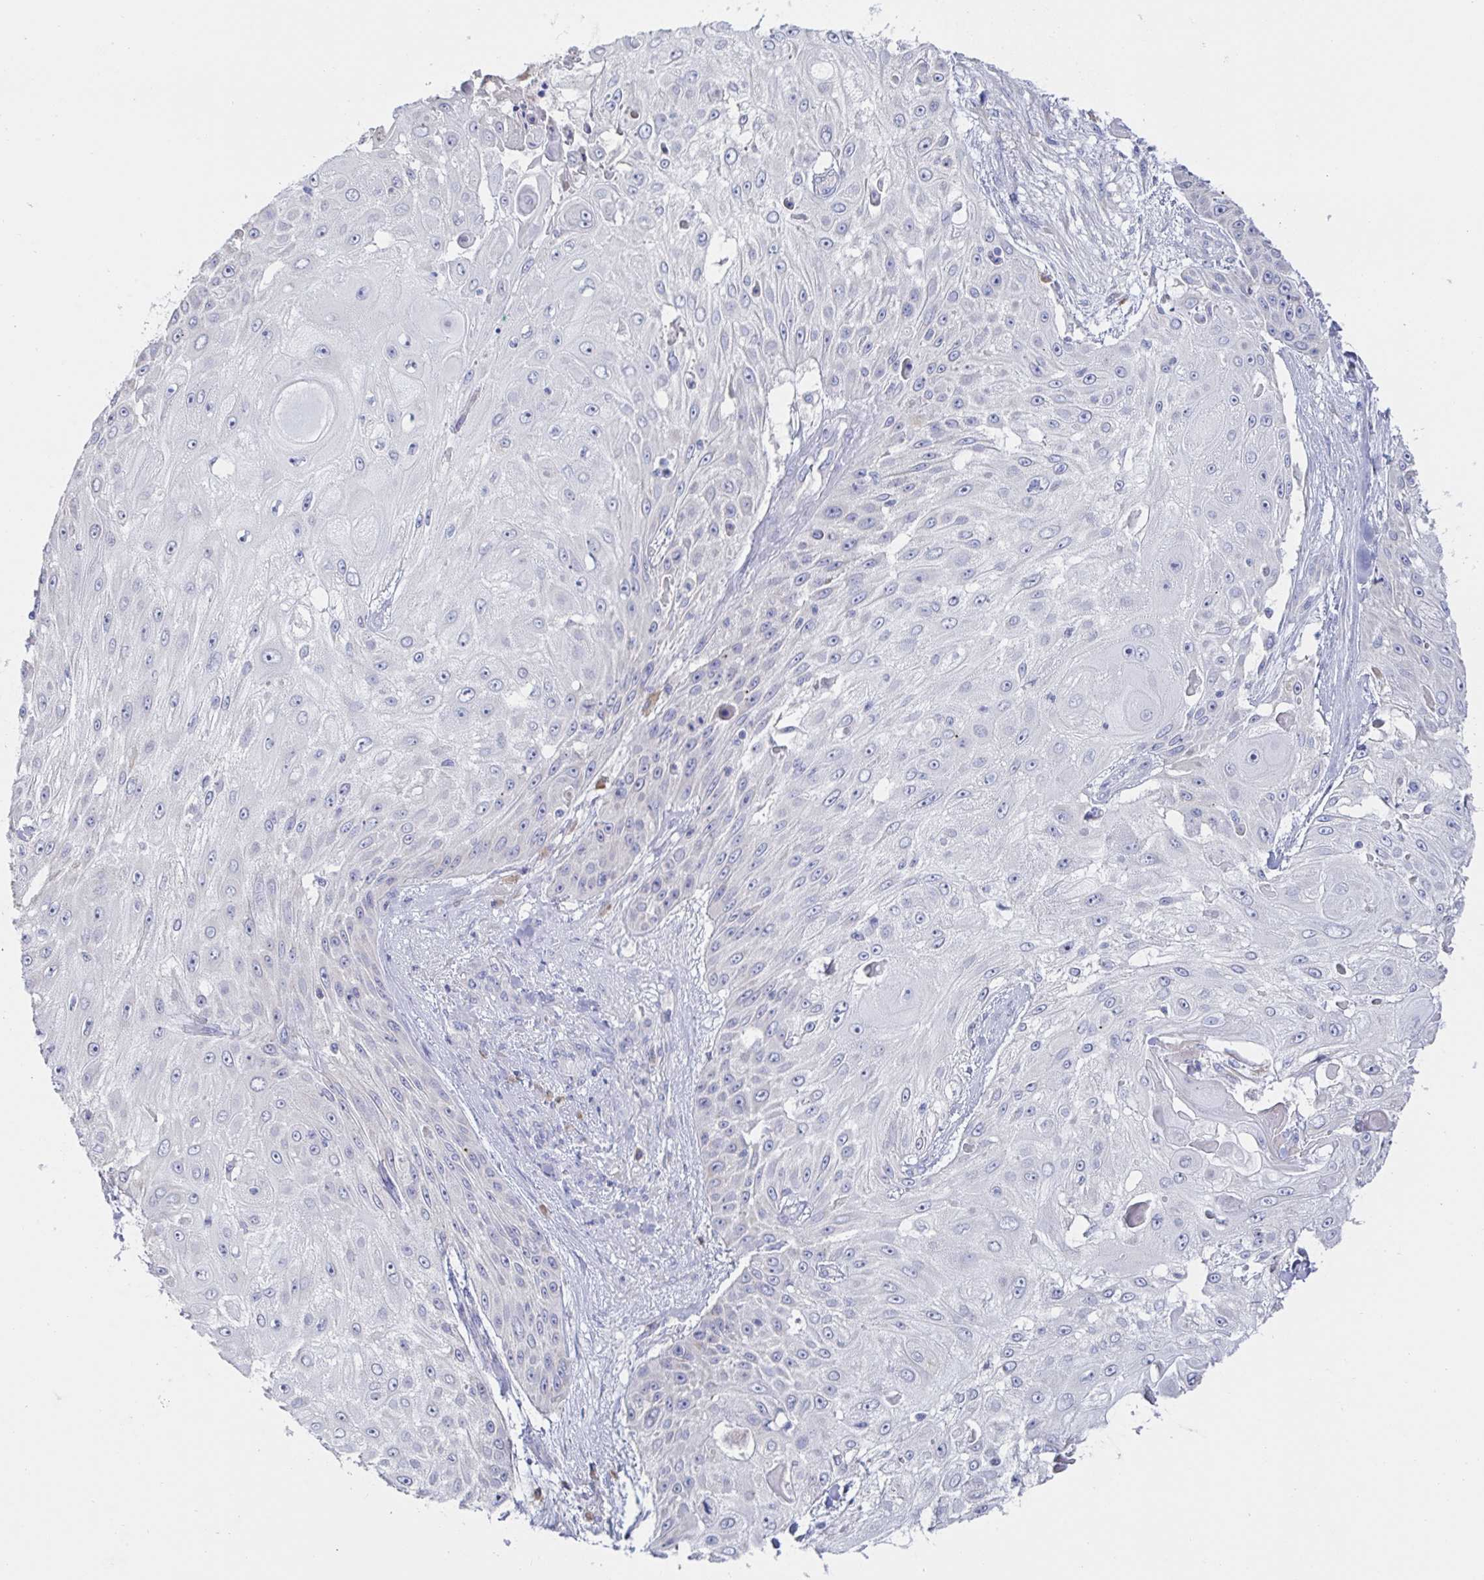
{"staining": {"intensity": "negative", "quantity": "none", "location": "none"}, "tissue": "skin cancer", "cell_type": "Tumor cells", "image_type": "cancer", "snomed": [{"axis": "morphology", "description": "Squamous cell carcinoma, NOS"}, {"axis": "topography", "description": "Skin"}], "caption": "The IHC photomicrograph has no significant expression in tumor cells of skin cancer (squamous cell carcinoma) tissue.", "gene": "SIAH3", "patient": {"sex": "female", "age": 86}}